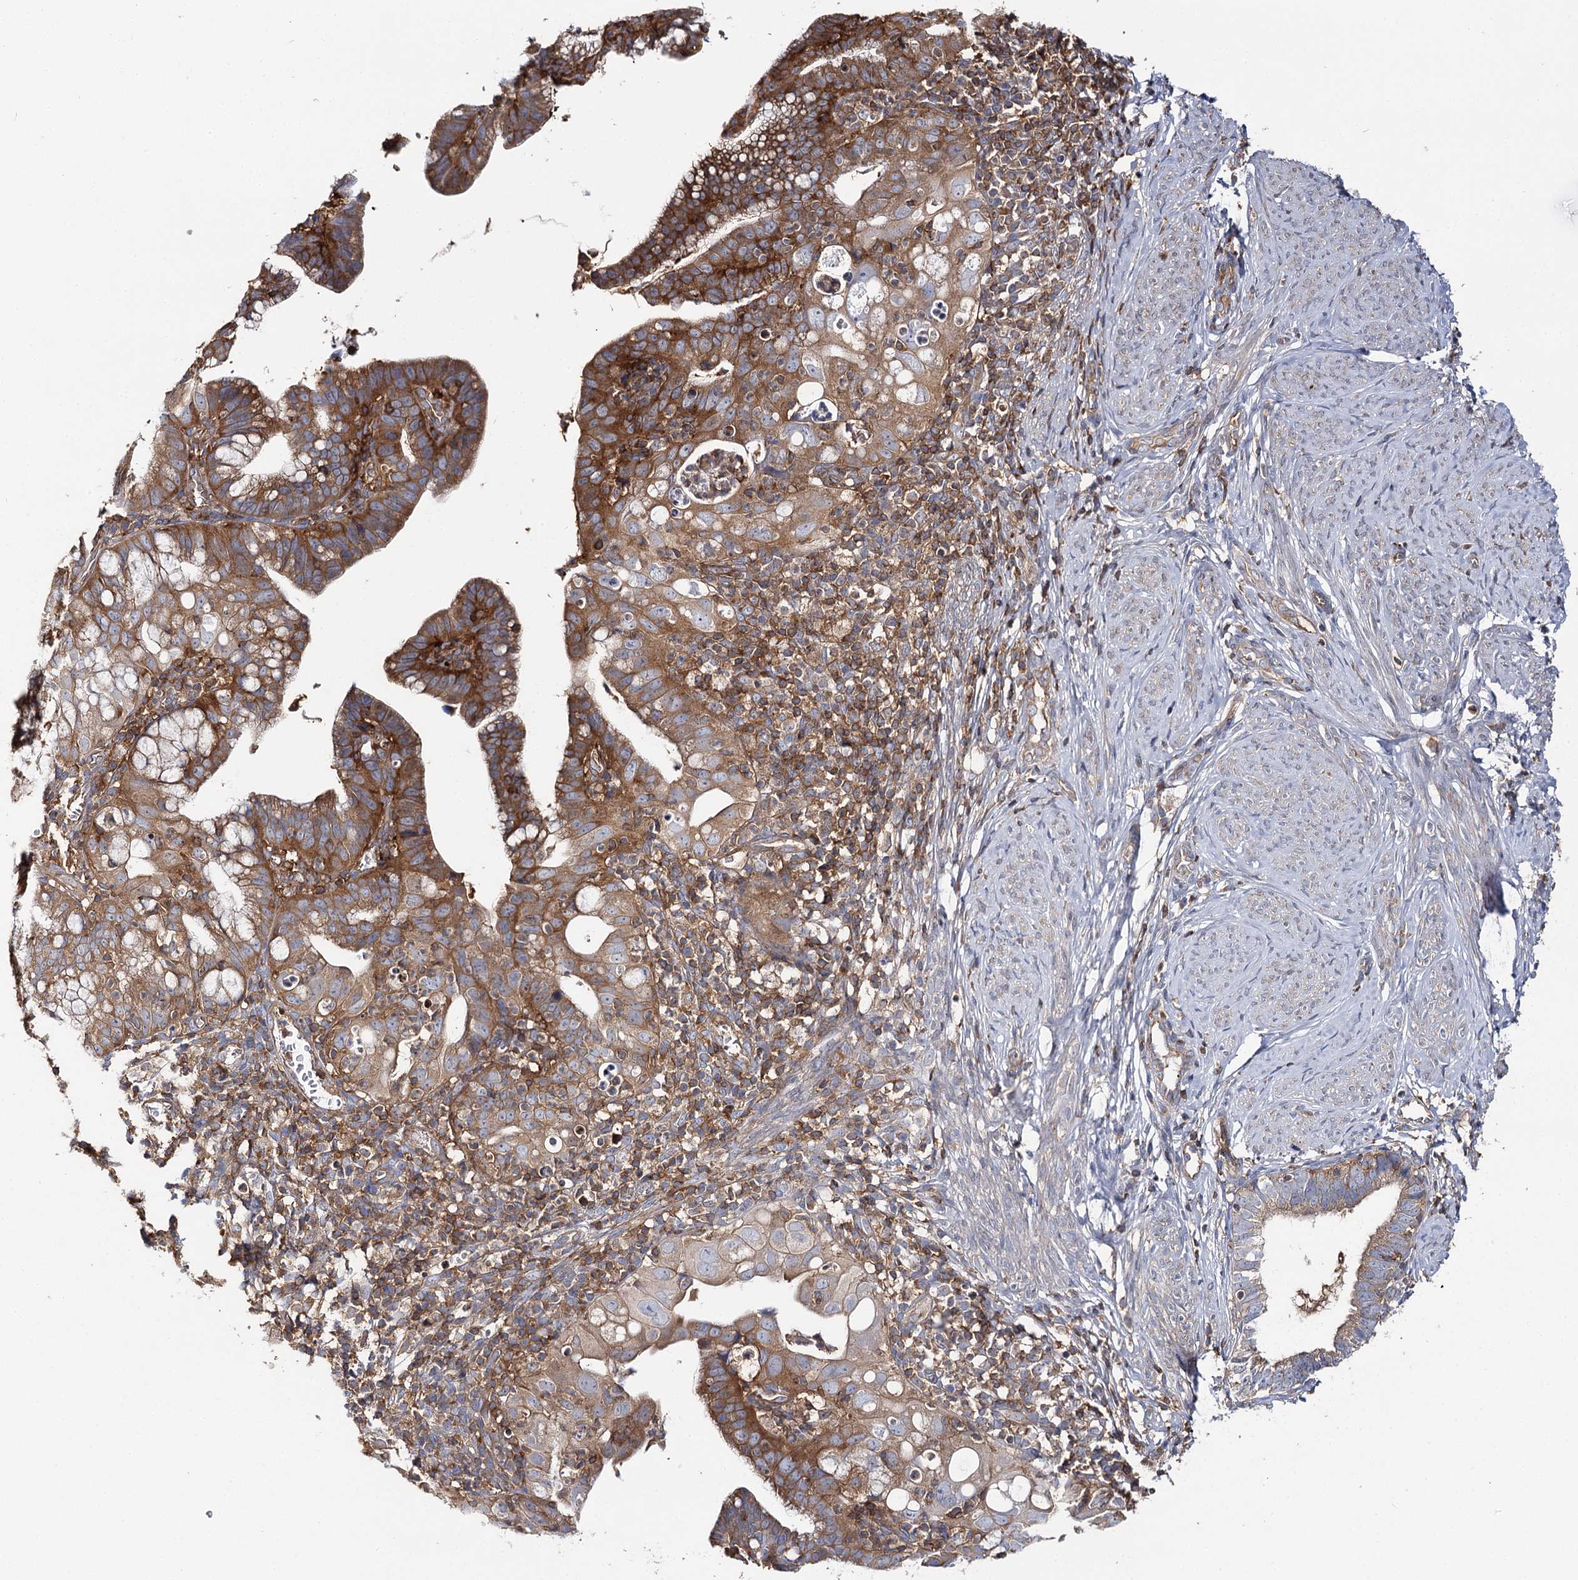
{"staining": {"intensity": "moderate", "quantity": ">75%", "location": "cytoplasmic/membranous"}, "tissue": "cervical cancer", "cell_type": "Tumor cells", "image_type": "cancer", "snomed": [{"axis": "morphology", "description": "Adenocarcinoma, NOS"}, {"axis": "topography", "description": "Cervix"}], "caption": "Protein expression analysis of cervical cancer reveals moderate cytoplasmic/membranous positivity in approximately >75% of tumor cells.", "gene": "SEC24B", "patient": {"sex": "female", "age": 36}}